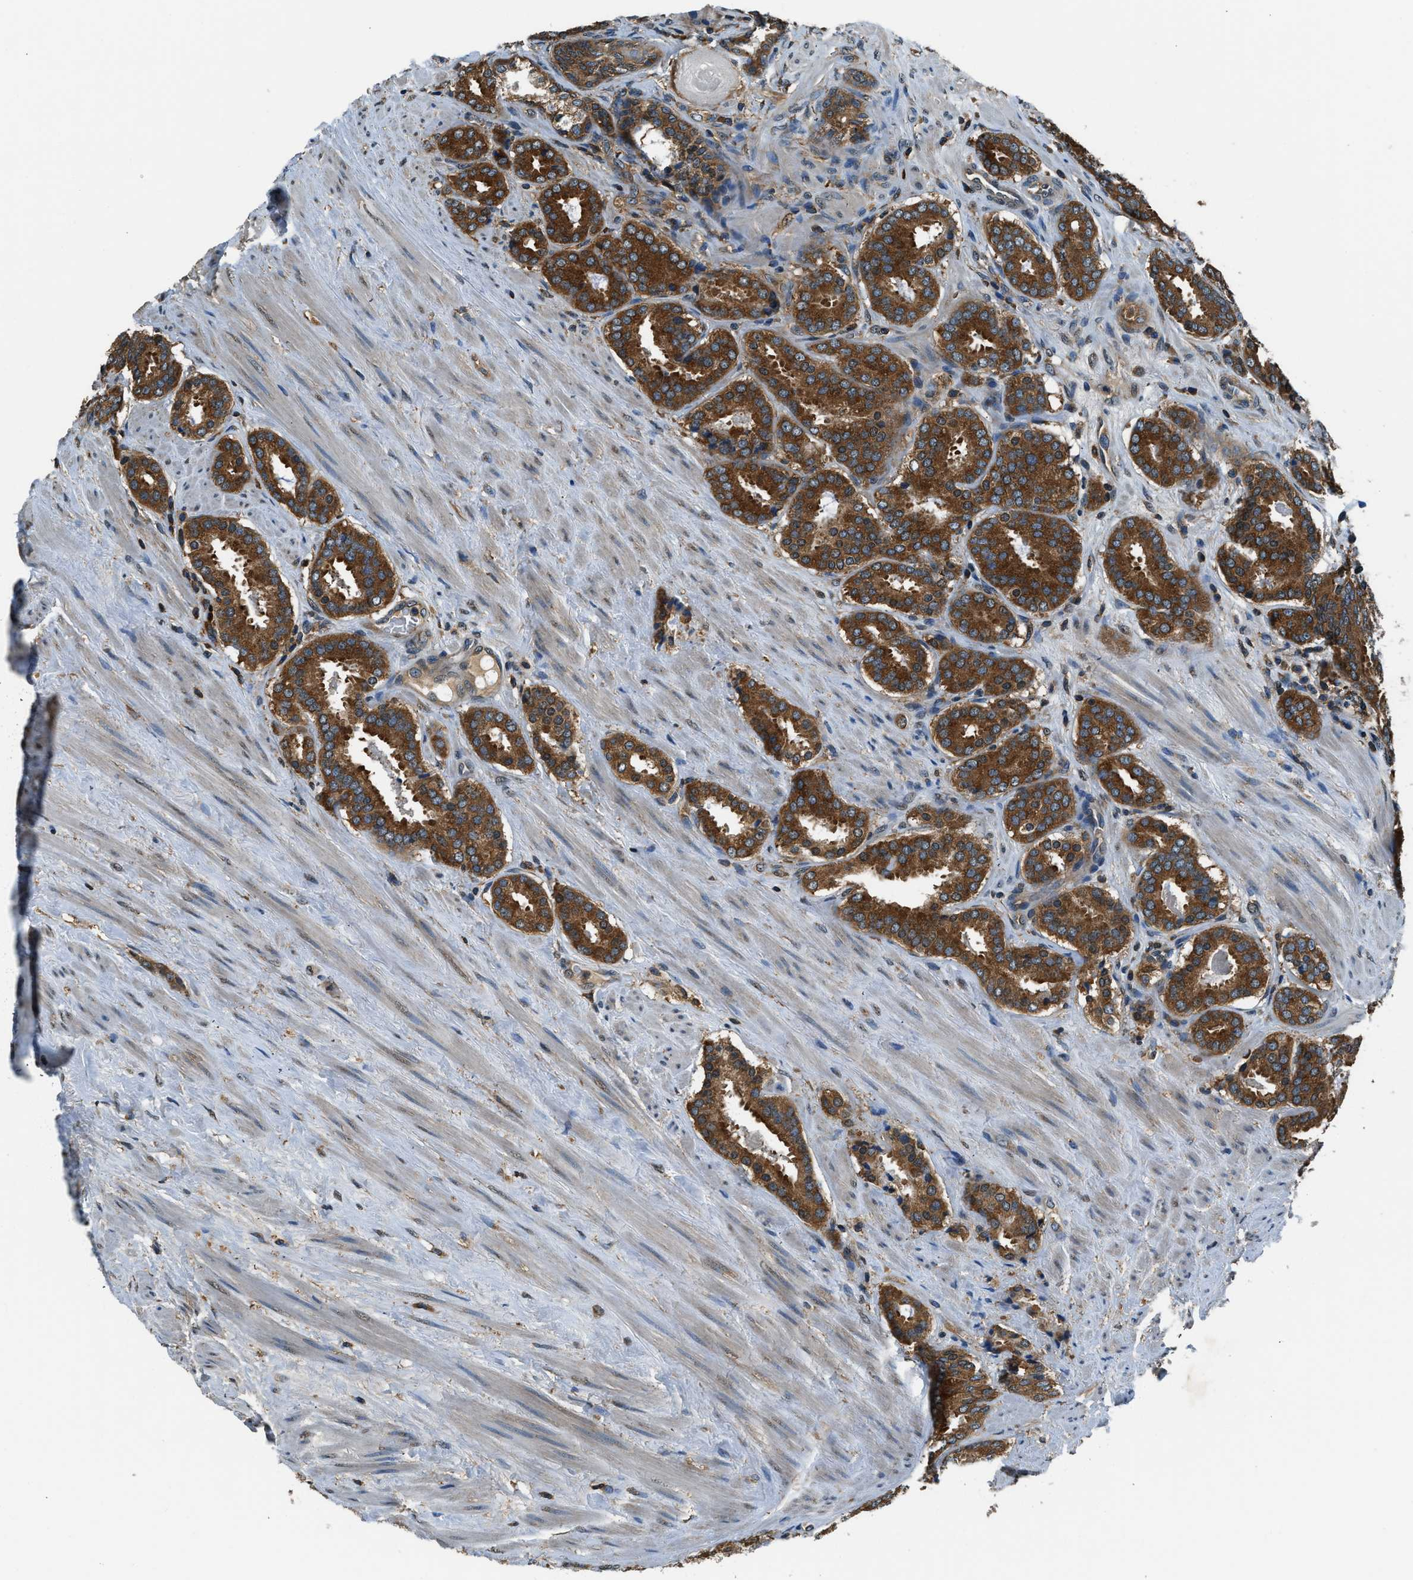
{"staining": {"intensity": "strong", "quantity": ">75%", "location": "cytoplasmic/membranous"}, "tissue": "prostate cancer", "cell_type": "Tumor cells", "image_type": "cancer", "snomed": [{"axis": "morphology", "description": "Adenocarcinoma, Low grade"}, {"axis": "topography", "description": "Prostate"}], "caption": "An IHC photomicrograph of neoplastic tissue is shown. Protein staining in brown labels strong cytoplasmic/membranous positivity in prostate cancer (low-grade adenocarcinoma) within tumor cells.", "gene": "ARFGAP2", "patient": {"sex": "male", "age": 69}}